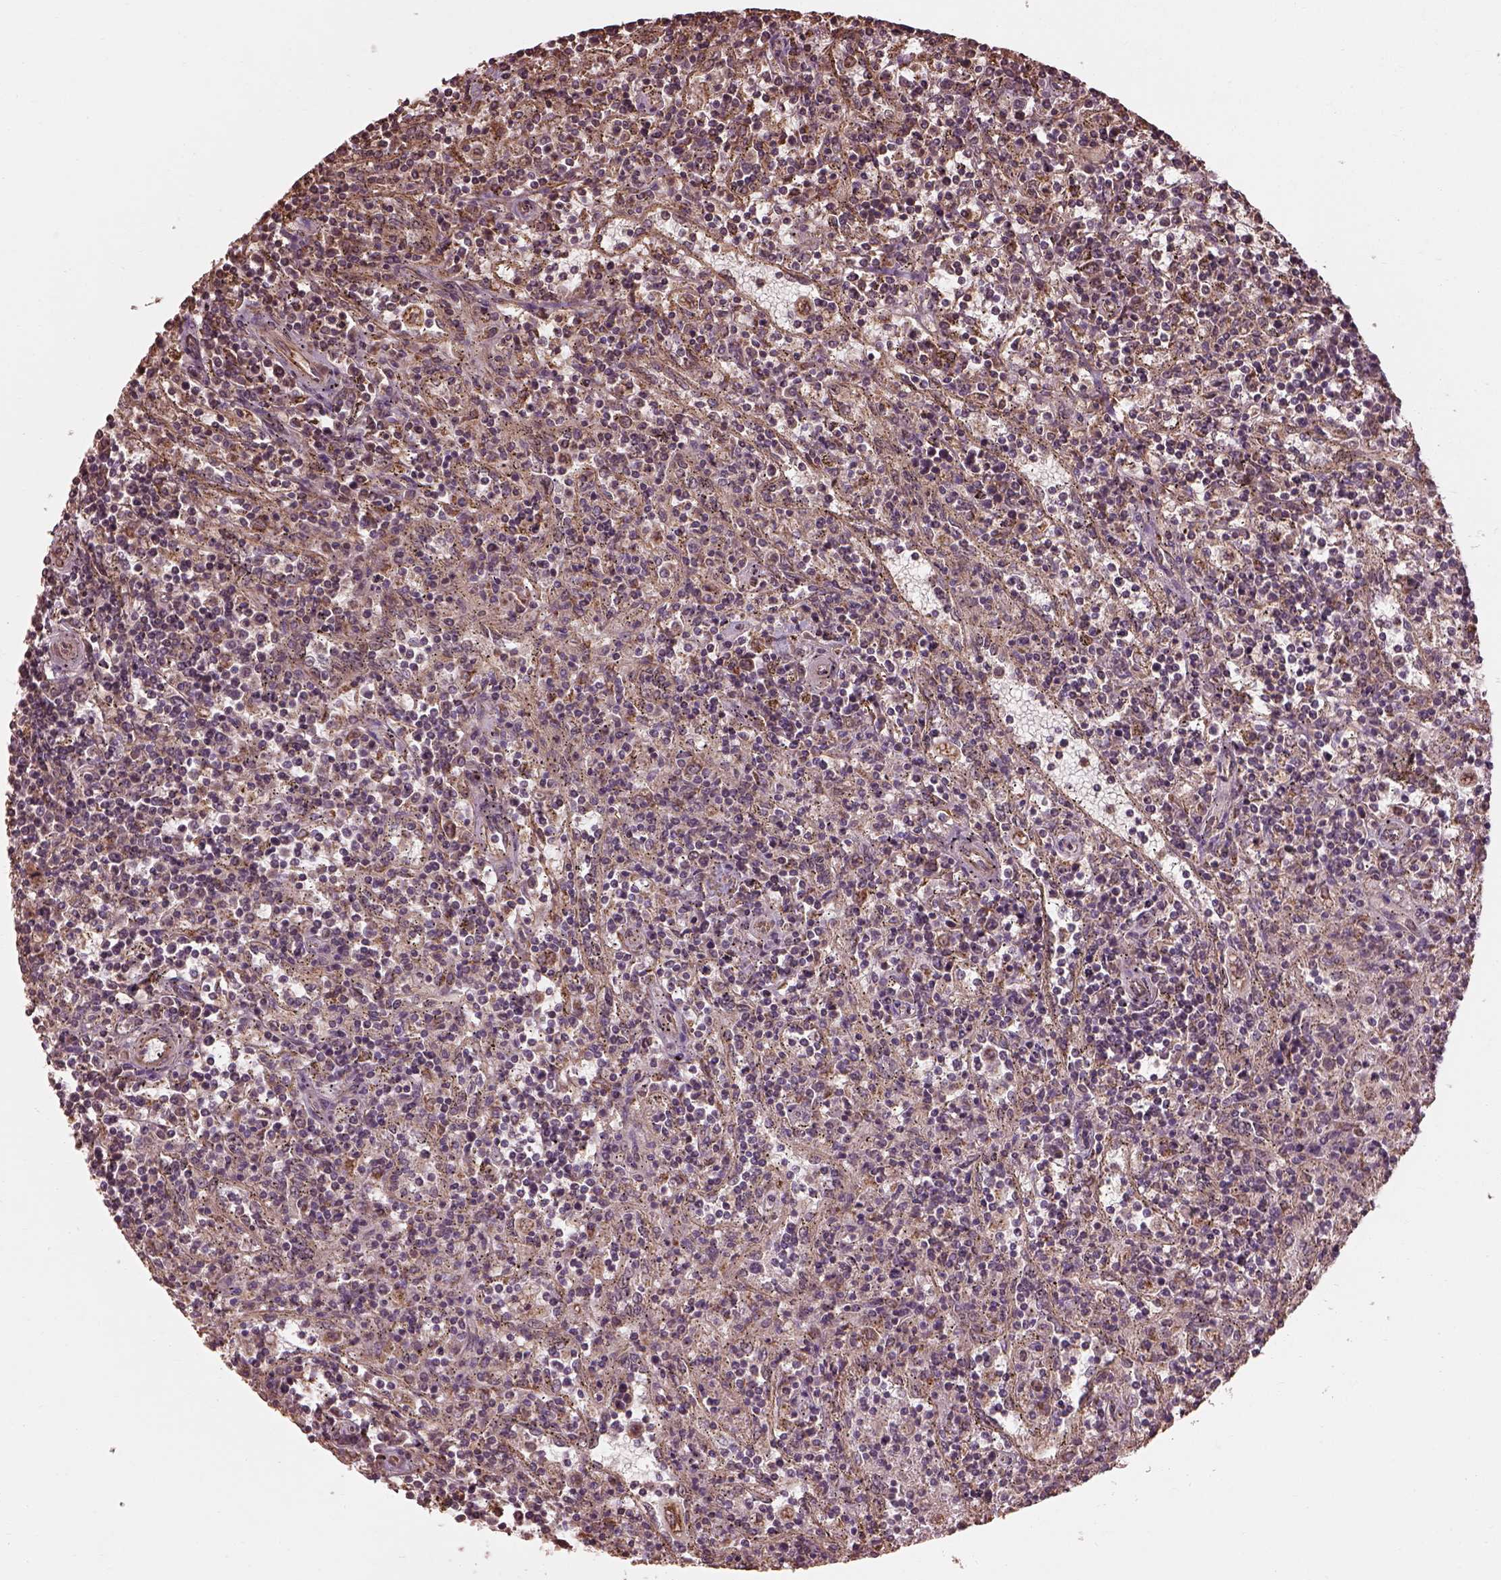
{"staining": {"intensity": "negative", "quantity": "none", "location": "none"}, "tissue": "lymphoma", "cell_type": "Tumor cells", "image_type": "cancer", "snomed": [{"axis": "morphology", "description": "Malignant lymphoma, non-Hodgkin's type, Low grade"}, {"axis": "topography", "description": "Spleen"}], "caption": "Tumor cells show no significant expression in low-grade malignant lymphoma, non-Hodgkin's type. (DAB (3,3'-diaminobenzidine) immunohistochemistry (IHC) with hematoxylin counter stain).", "gene": "METTL4", "patient": {"sex": "male", "age": 62}}